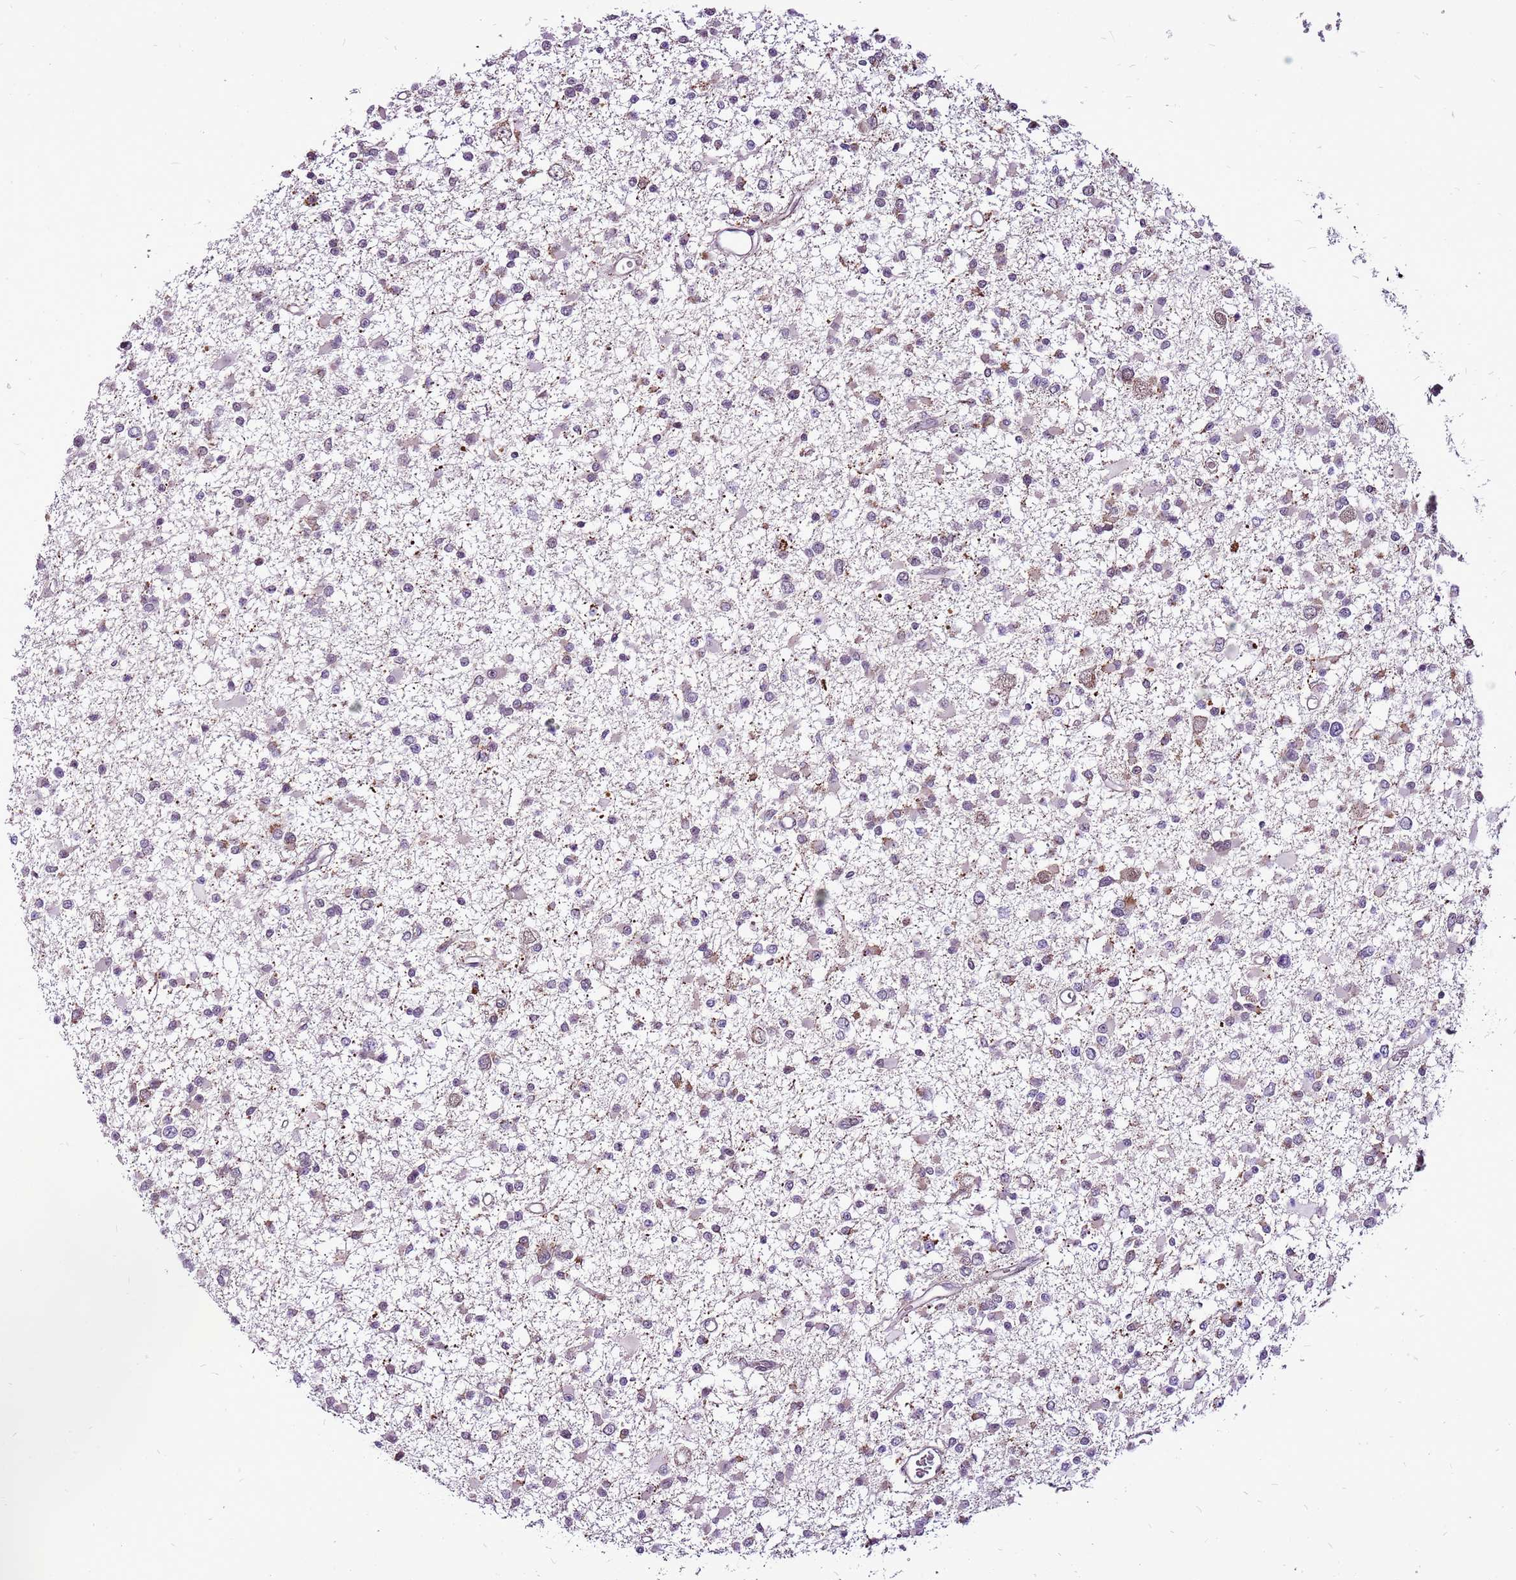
{"staining": {"intensity": "moderate", "quantity": "<25%", "location": "cytoplasmic/membranous"}, "tissue": "glioma", "cell_type": "Tumor cells", "image_type": "cancer", "snomed": [{"axis": "morphology", "description": "Glioma, malignant, Low grade"}, {"axis": "topography", "description": "Brain"}], "caption": "IHC micrograph of neoplastic tissue: glioma stained using immunohistochemistry shows low levels of moderate protein expression localized specifically in the cytoplasmic/membranous of tumor cells, appearing as a cytoplasmic/membranous brown color.", "gene": "CCDC166", "patient": {"sex": "female", "age": 22}}